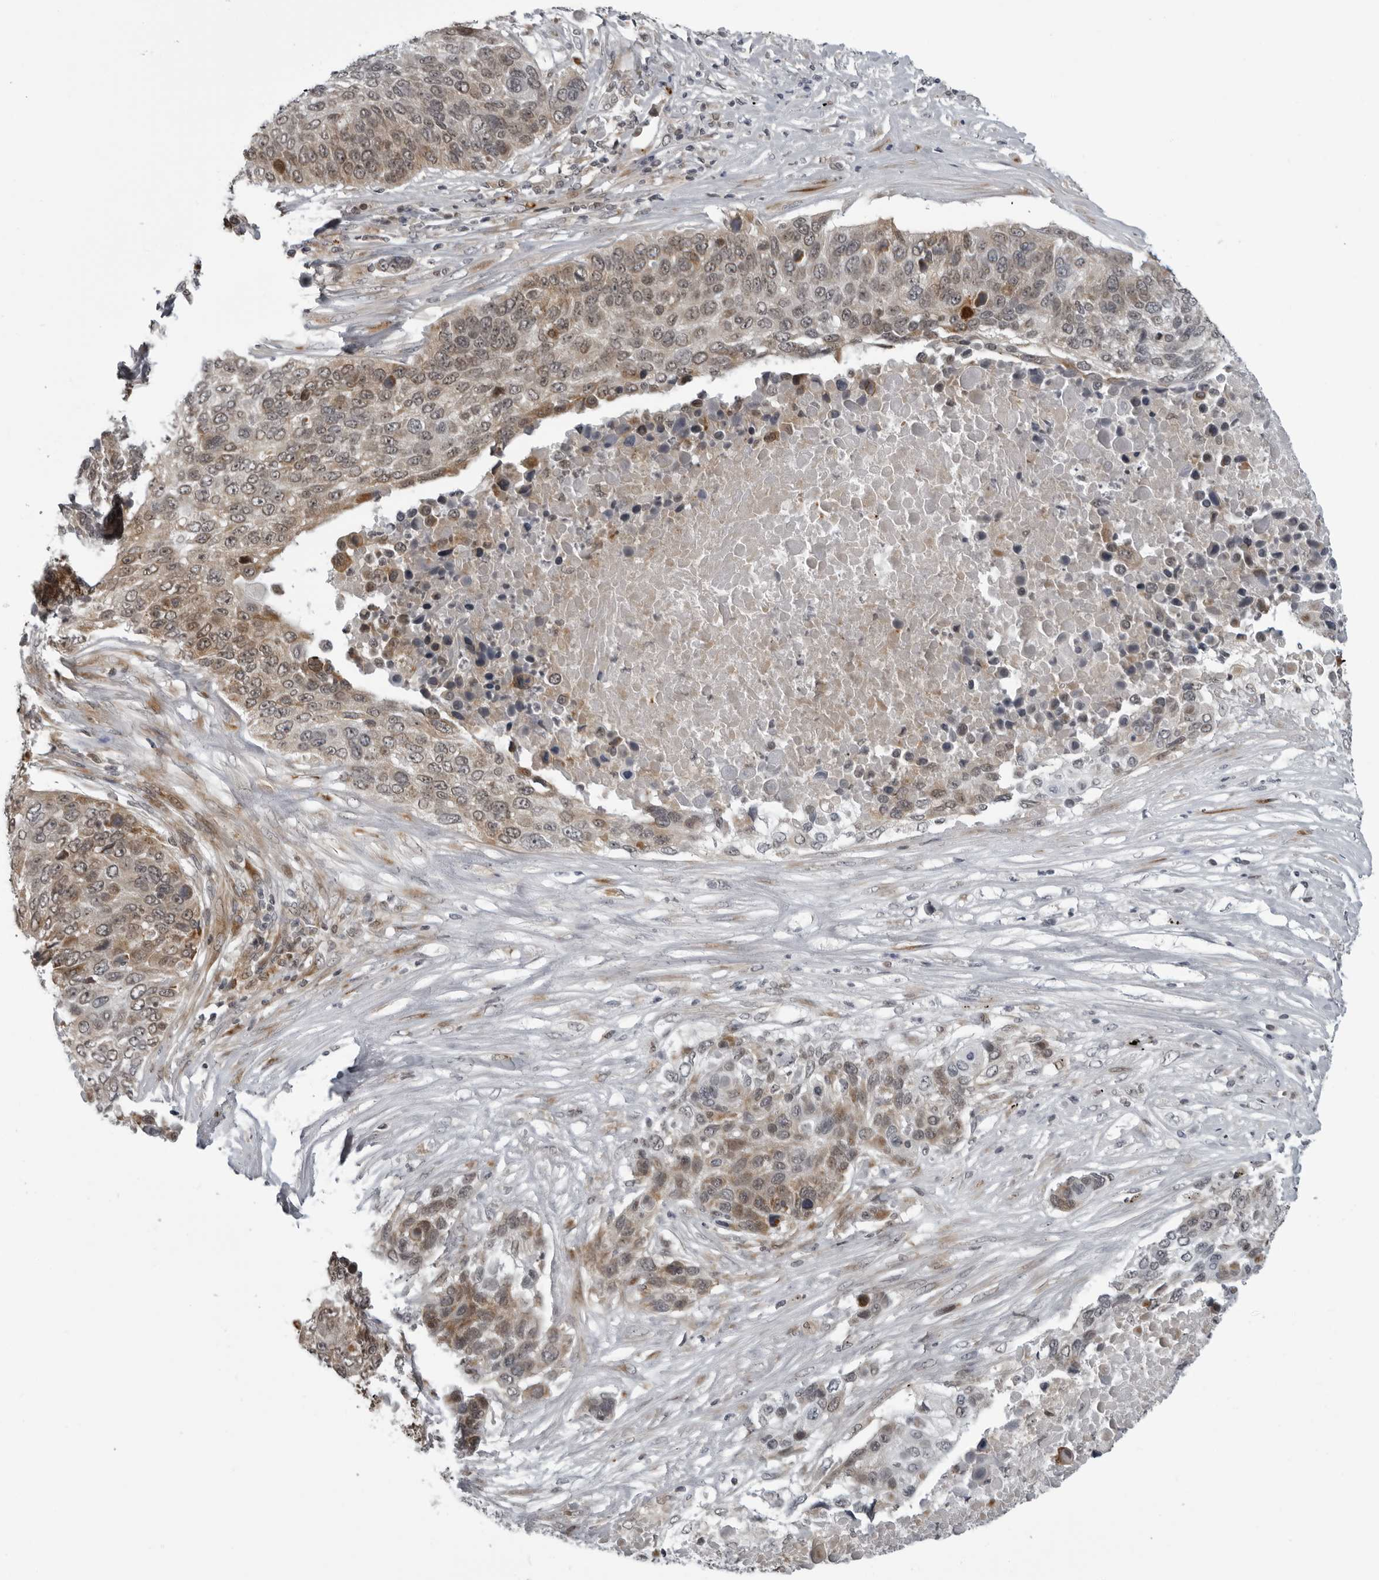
{"staining": {"intensity": "moderate", "quantity": "25%-75%", "location": "cytoplasmic/membranous"}, "tissue": "lung cancer", "cell_type": "Tumor cells", "image_type": "cancer", "snomed": [{"axis": "morphology", "description": "Squamous cell carcinoma, NOS"}, {"axis": "topography", "description": "Lung"}], "caption": "A high-resolution photomicrograph shows IHC staining of lung cancer, which exhibits moderate cytoplasmic/membranous expression in approximately 25%-75% of tumor cells. The protein is shown in brown color, while the nuclei are stained blue.", "gene": "THOP1", "patient": {"sex": "male", "age": 66}}